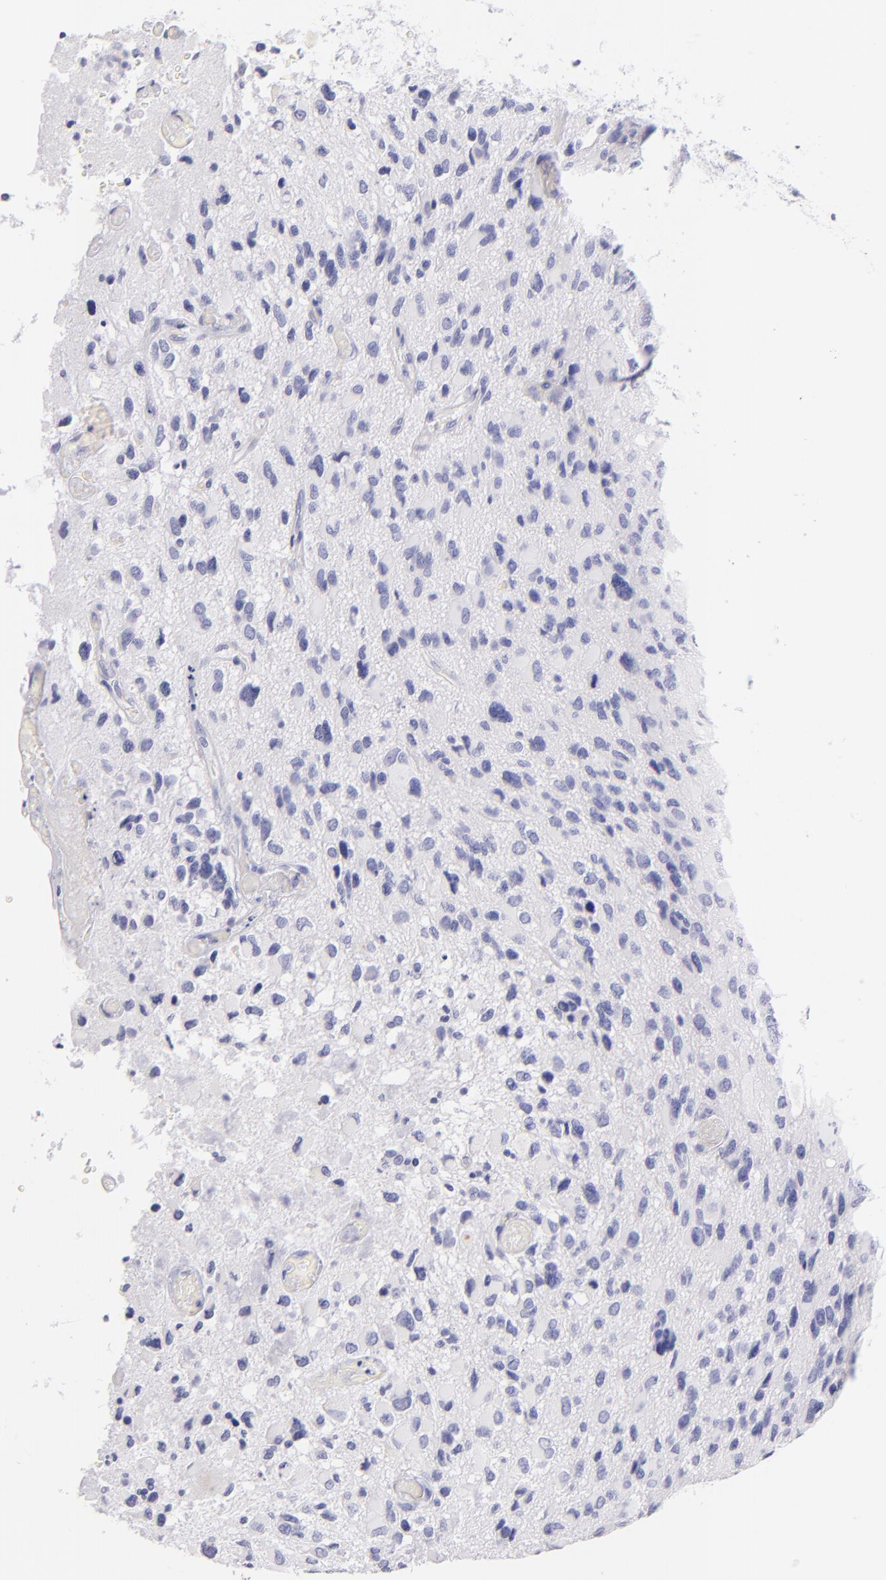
{"staining": {"intensity": "negative", "quantity": "none", "location": "none"}, "tissue": "glioma", "cell_type": "Tumor cells", "image_type": "cancer", "snomed": [{"axis": "morphology", "description": "Glioma, malignant, High grade"}, {"axis": "topography", "description": "Brain"}], "caption": "This histopathology image is of glioma stained with IHC to label a protein in brown with the nuclei are counter-stained blue. There is no expression in tumor cells. (DAB (3,3'-diaminobenzidine) immunohistochemistry, high magnification).", "gene": "SDC1", "patient": {"sex": "male", "age": 69}}